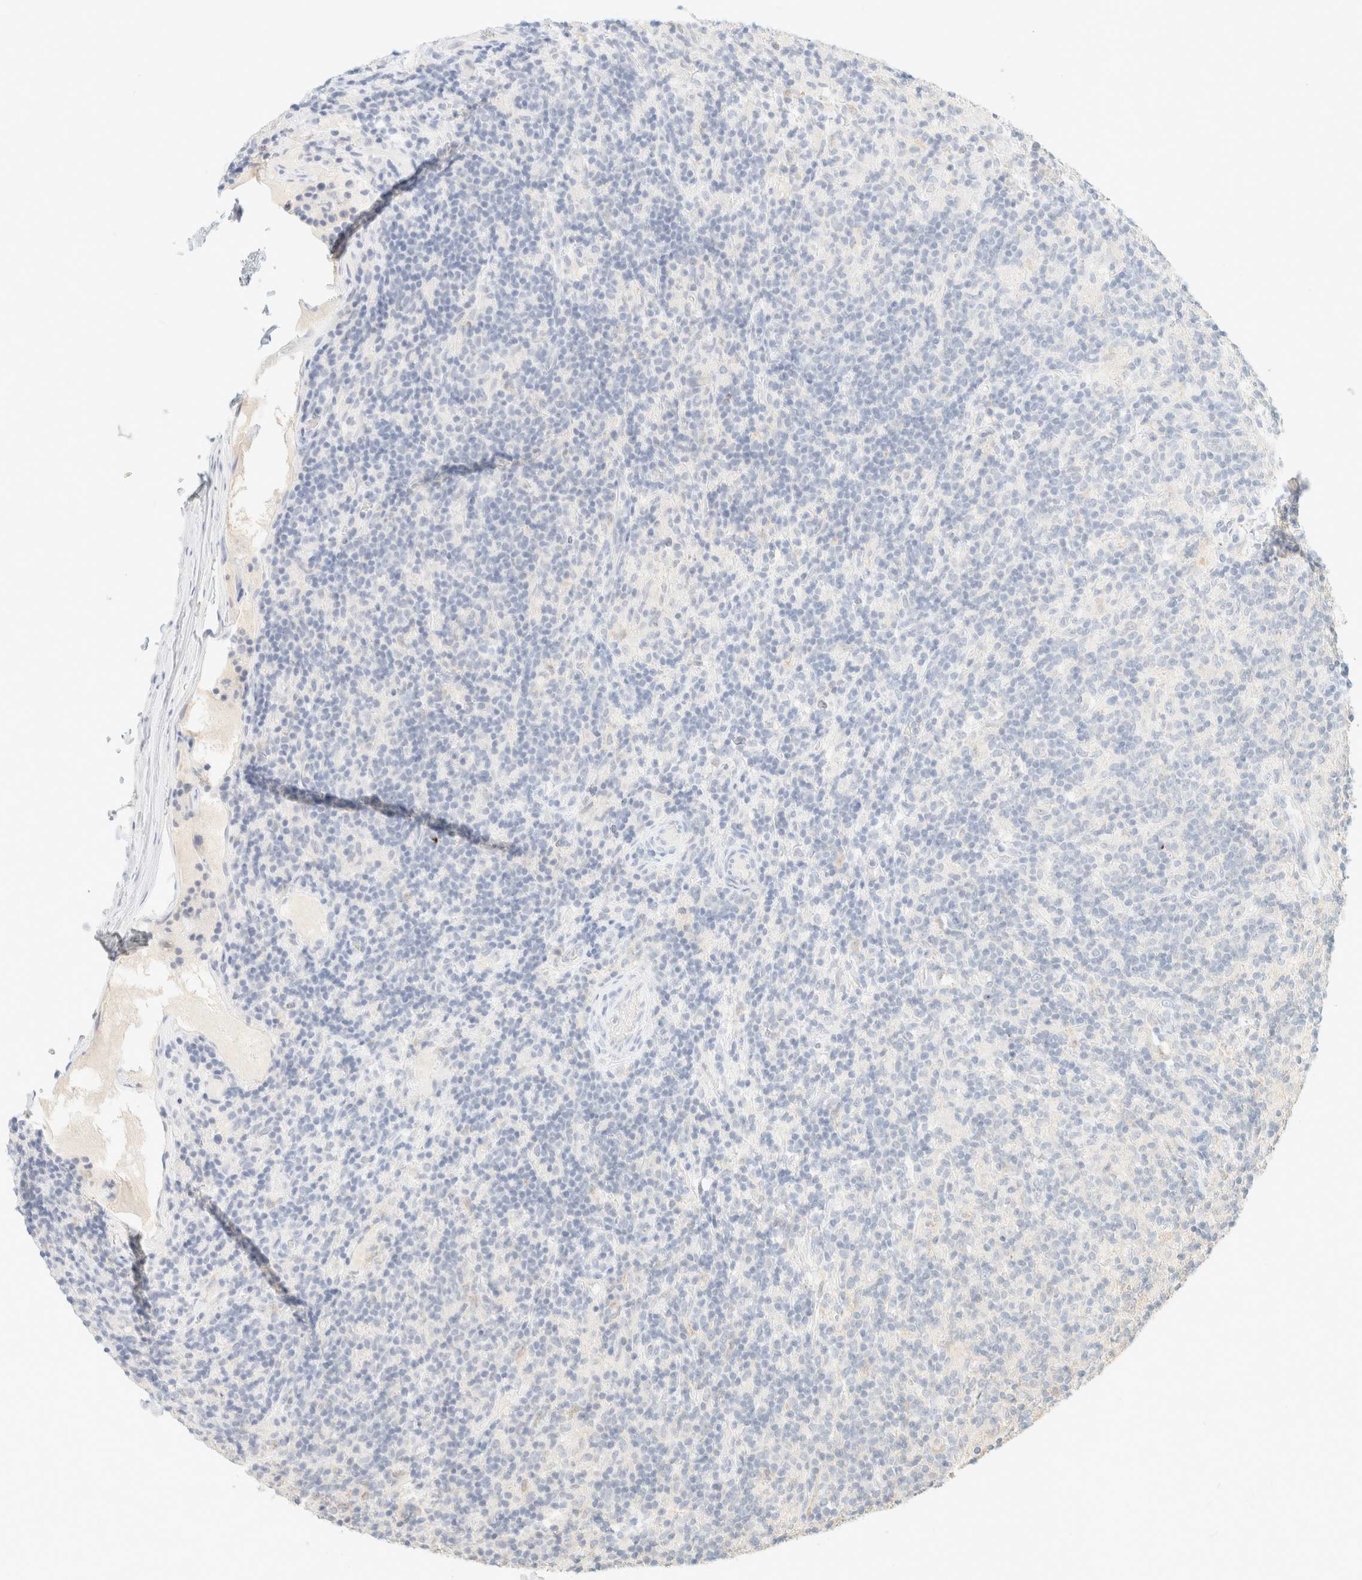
{"staining": {"intensity": "negative", "quantity": "none", "location": "none"}, "tissue": "lymphoma", "cell_type": "Tumor cells", "image_type": "cancer", "snomed": [{"axis": "morphology", "description": "Hodgkin's disease, NOS"}, {"axis": "topography", "description": "Lymph node"}], "caption": "Immunohistochemical staining of human lymphoma exhibits no significant staining in tumor cells.", "gene": "TIMD4", "patient": {"sex": "male", "age": 70}}